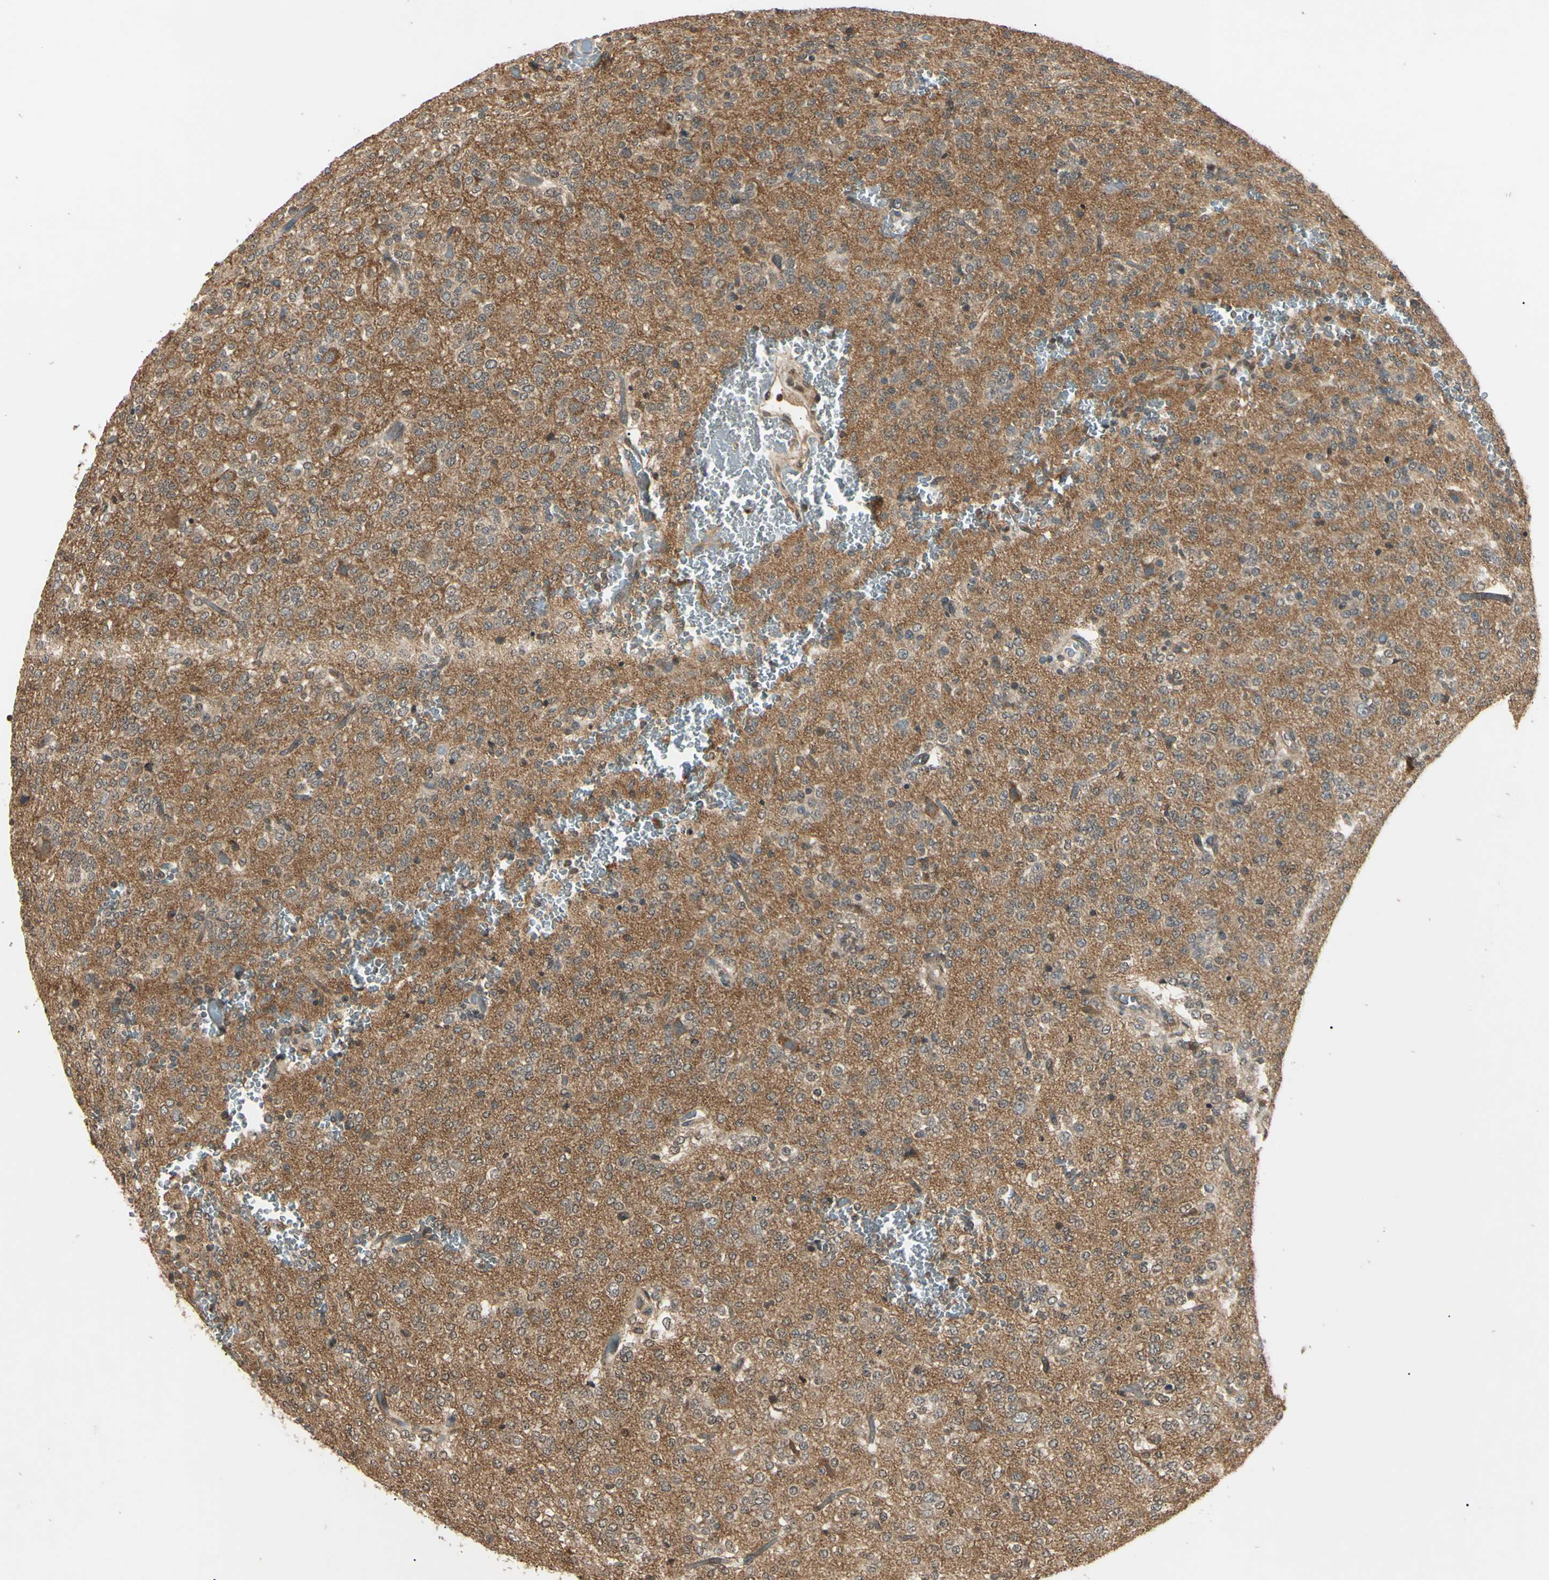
{"staining": {"intensity": "weak", "quantity": ">75%", "location": "cytoplasmic/membranous"}, "tissue": "glioma", "cell_type": "Tumor cells", "image_type": "cancer", "snomed": [{"axis": "morphology", "description": "Glioma, malignant, Low grade"}, {"axis": "topography", "description": "Brain"}], "caption": "A low amount of weak cytoplasmic/membranous positivity is identified in approximately >75% of tumor cells in glioma tissue. (DAB (3,3'-diaminobenzidine) IHC with brightfield microscopy, high magnification).", "gene": "EPN1", "patient": {"sex": "male", "age": 38}}